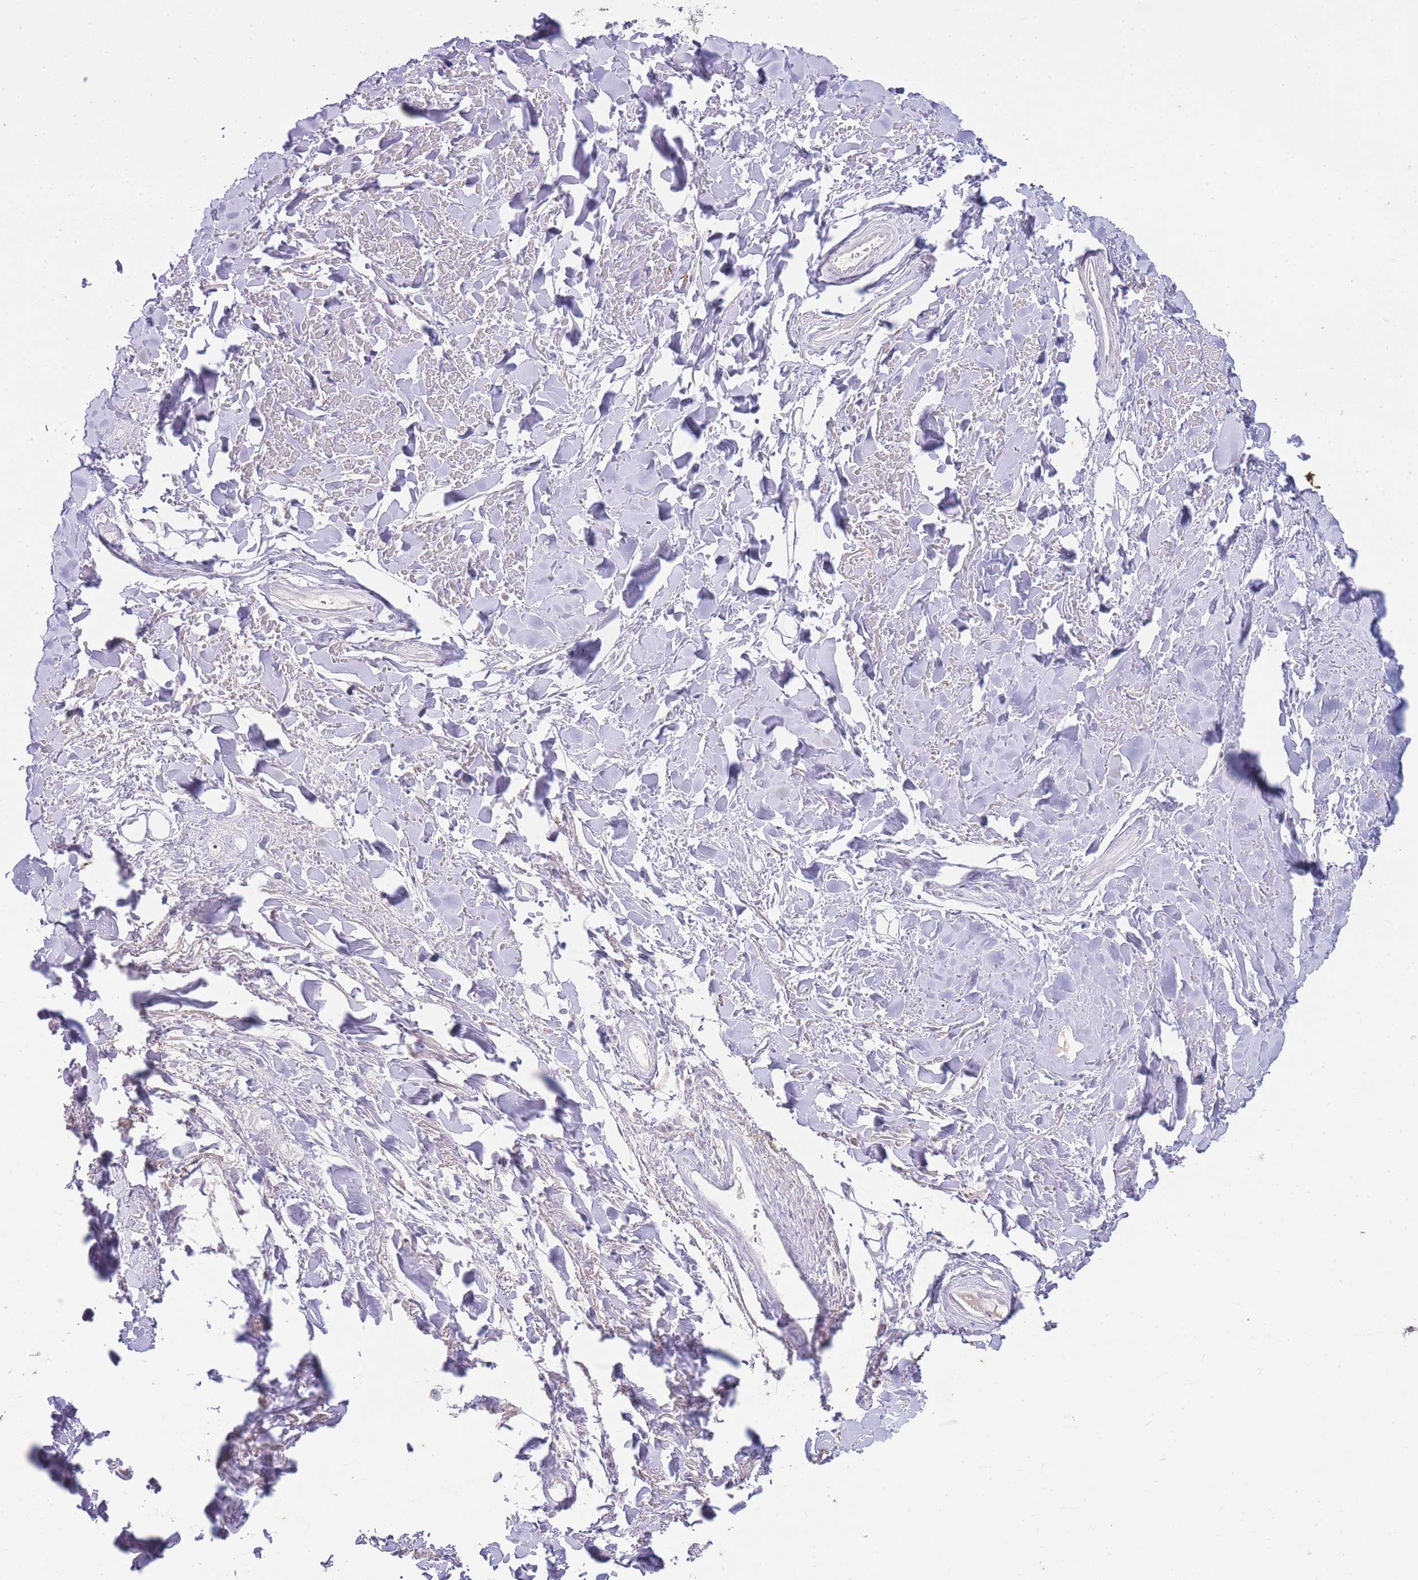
{"staining": {"intensity": "negative", "quantity": "none", "location": "none"}, "tissue": "adipose tissue", "cell_type": "Adipocytes", "image_type": "normal", "snomed": [{"axis": "morphology", "description": "Normal tissue, NOS"}, {"axis": "topography", "description": "Cartilage tissue"}], "caption": "A micrograph of human adipose tissue is negative for staining in adipocytes. (DAB IHC, high magnification).", "gene": "RALGDS", "patient": {"sex": "male", "age": 57}}